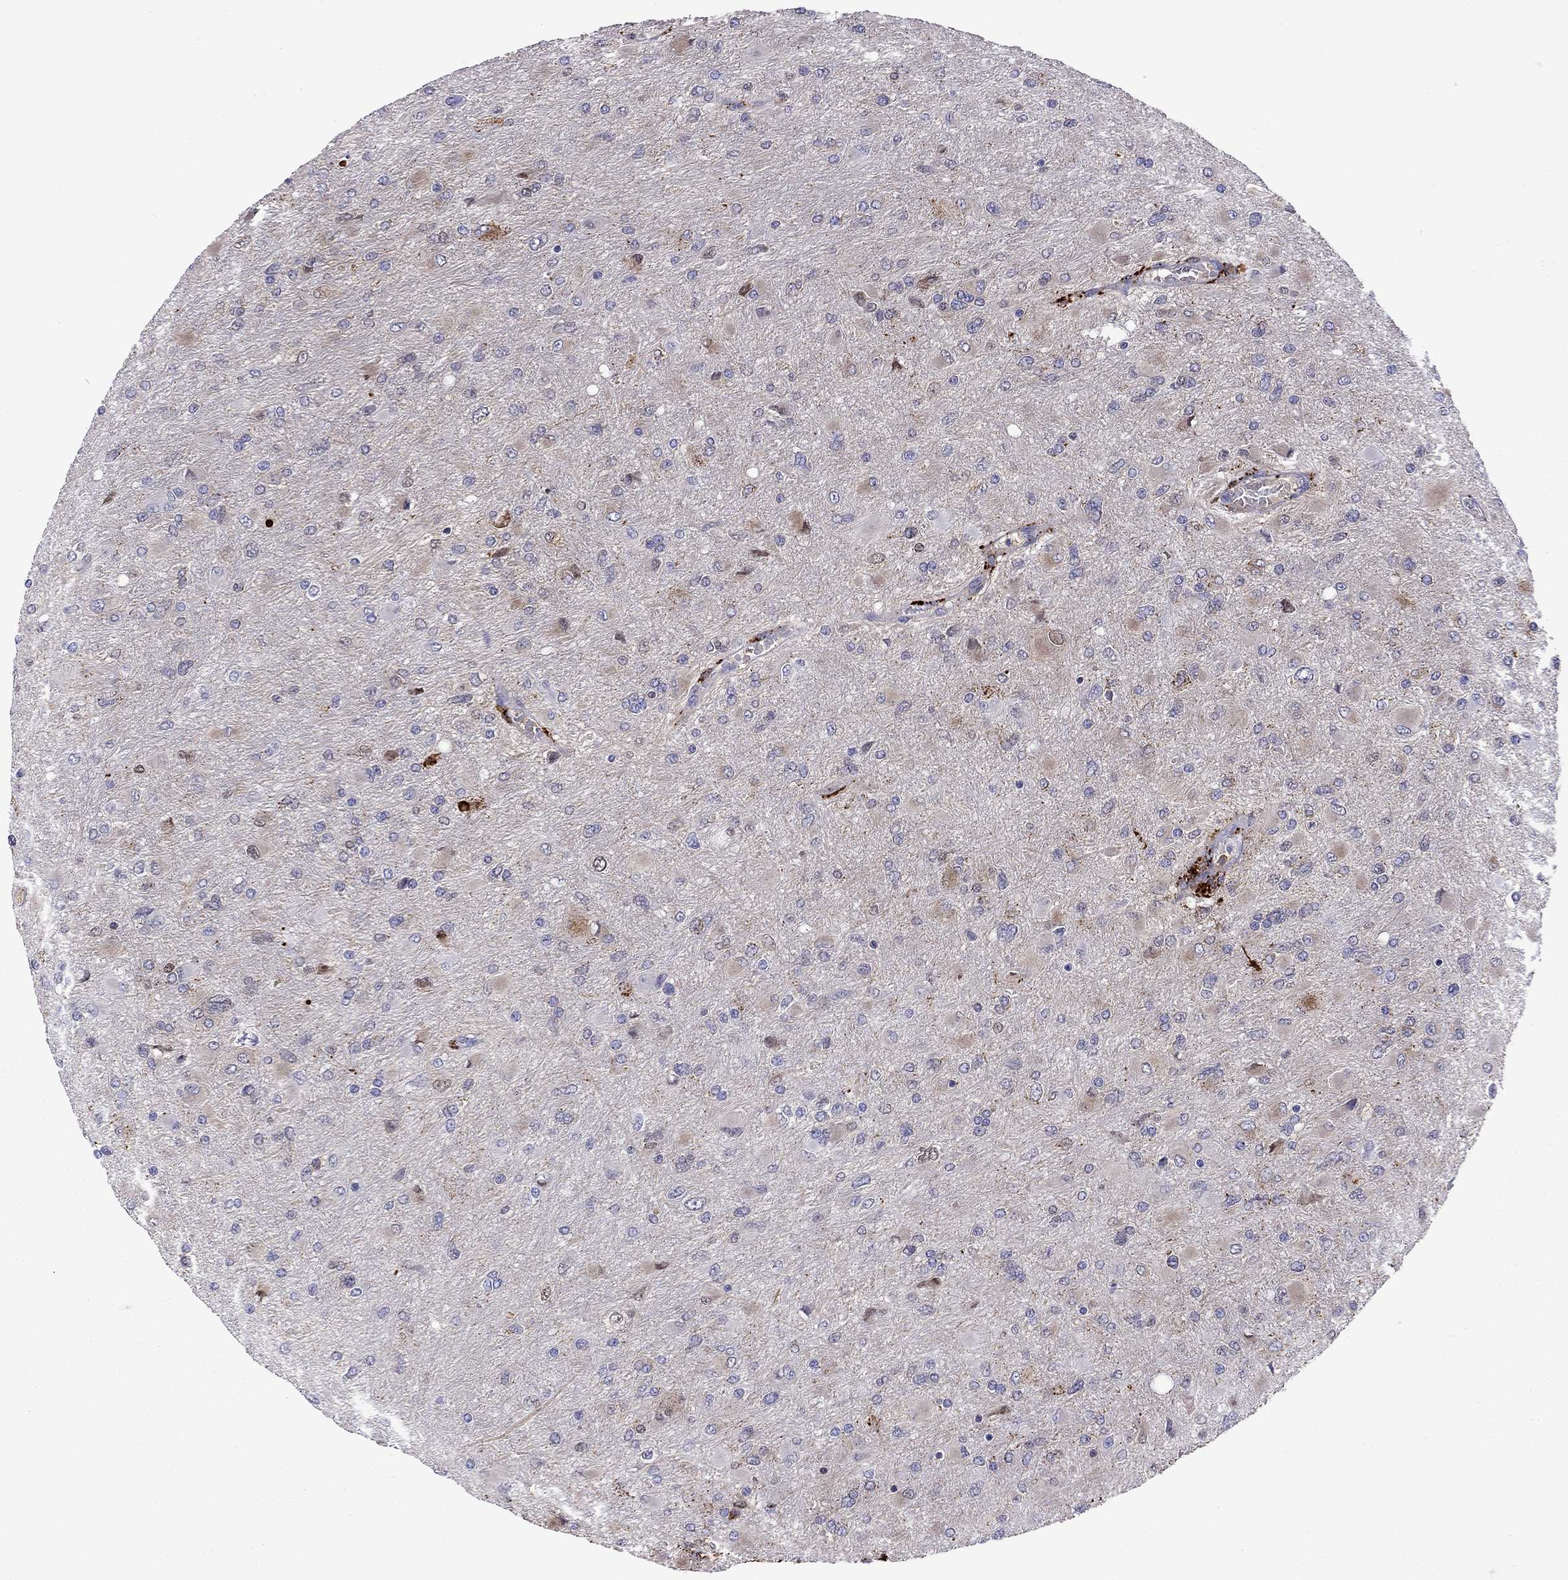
{"staining": {"intensity": "negative", "quantity": "none", "location": "none"}, "tissue": "glioma", "cell_type": "Tumor cells", "image_type": "cancer", "snomed": [{"axis": "morphology", "description": "Glioma, malignant, High grade"}, {"axis": "topography", "description": "Cerebral cortex"}], "caption": "This is an immunohistochemistry histopathology image of malignant glioma (high-grade). There is no staining in tumor cells.", "gene": "SERPINA3", "patient": {"sex": "female", "age": 36}}